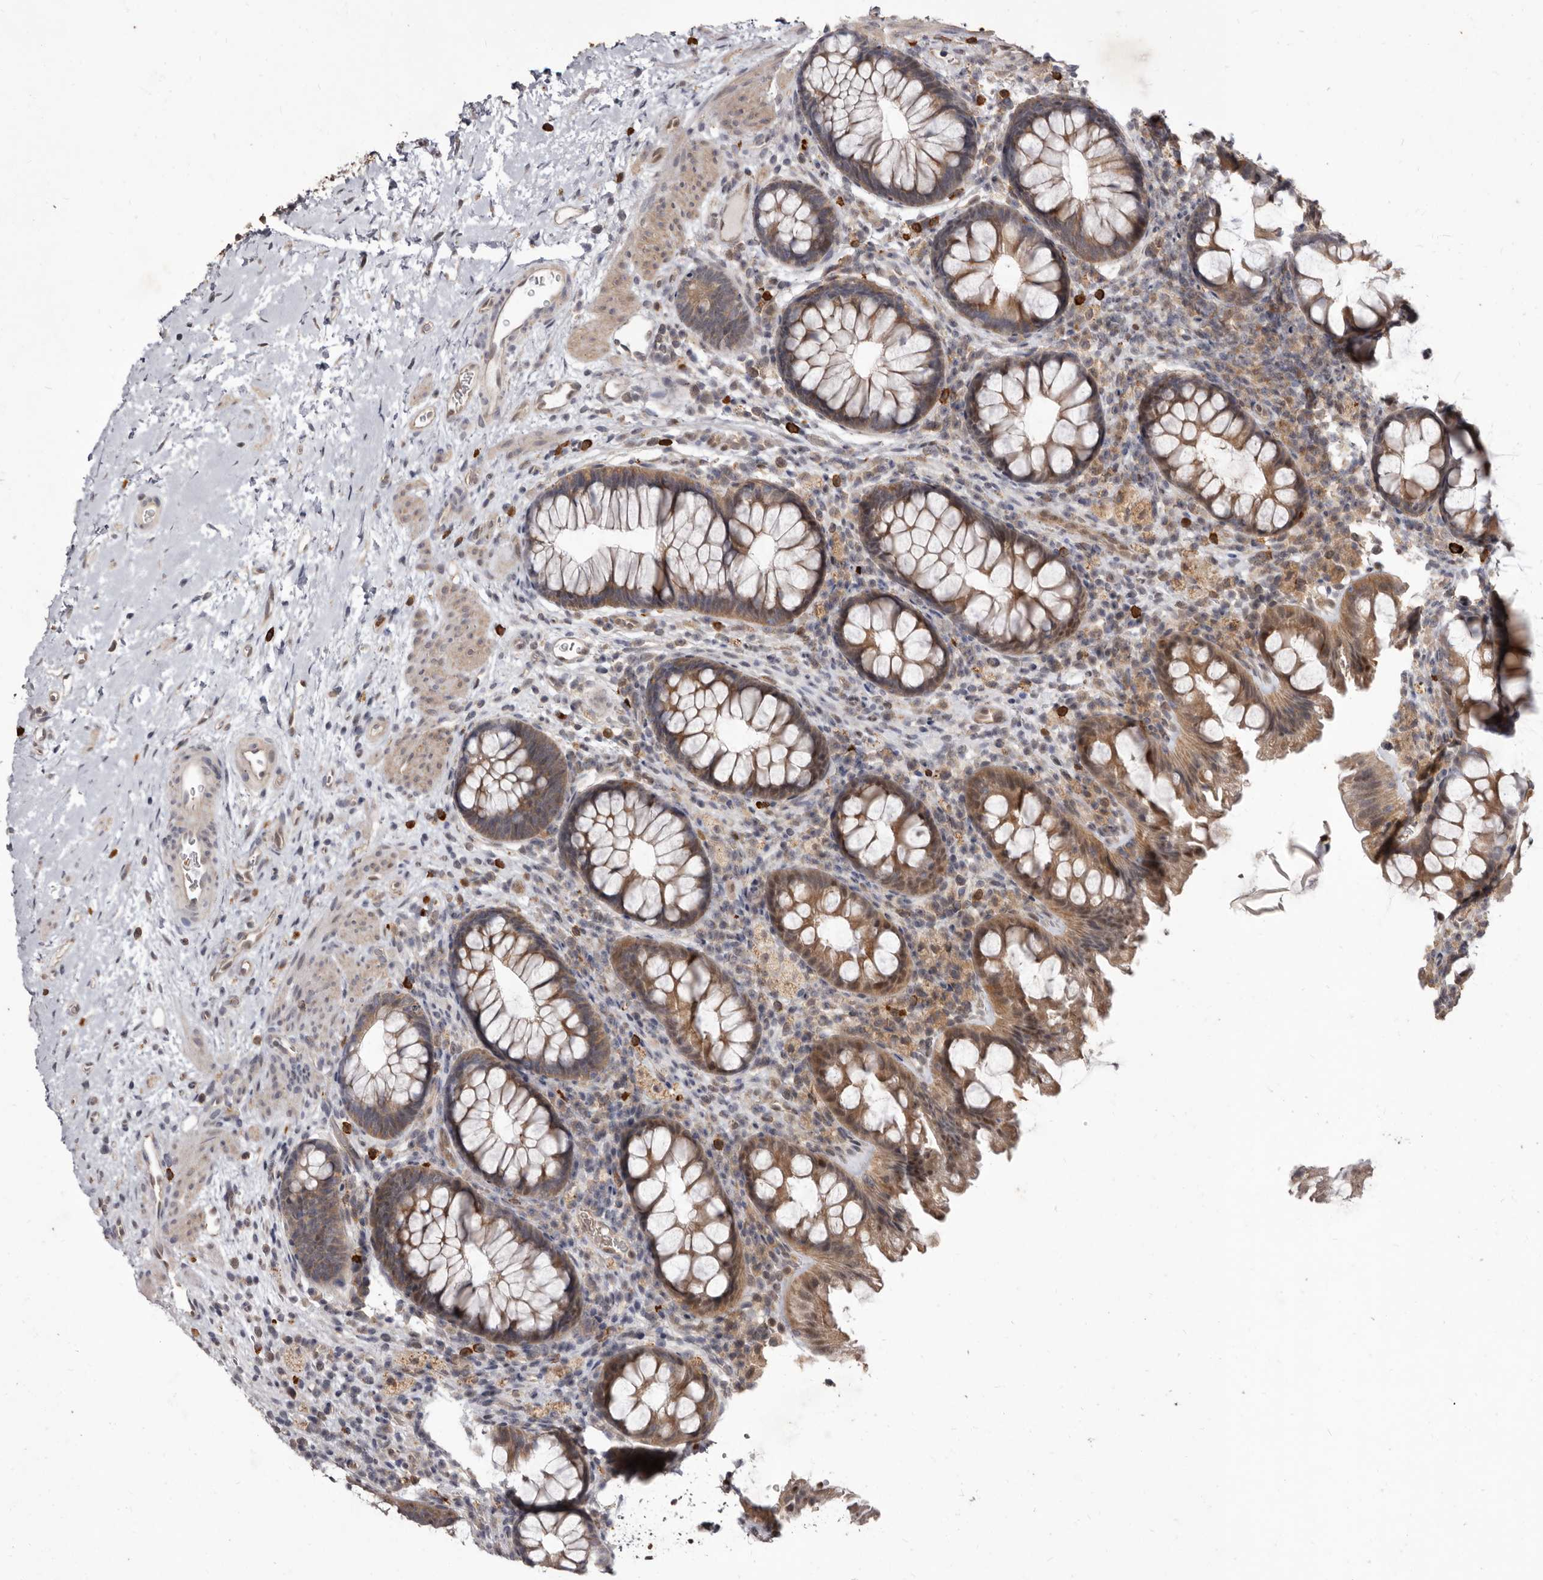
{"staining": {"intensity": "moderate", "quantity": ">75%", "location": "cytoplasmic/membranous"}, "tissue": "colon", "cell_type": "Endothelial cells", "image_type": "normal", "snomed": [{"axis": "morphology", "description": "Normal tissue, NOS"}, {"axis": "topography", "description": "Colon"}], "caption": "Endothelial cells demonstrate medium levels of moderate cytoplasmic/membranous staining in approximately >75% of cells in normal human colon. Using DAB (3,3'-diaminobenzidine) (brown) and hematoxylin (blue) stains, captured at high magnification using brightfield microscopy.", "gene": "ACLY", "patient": {"sex": "female", "age": 62}}